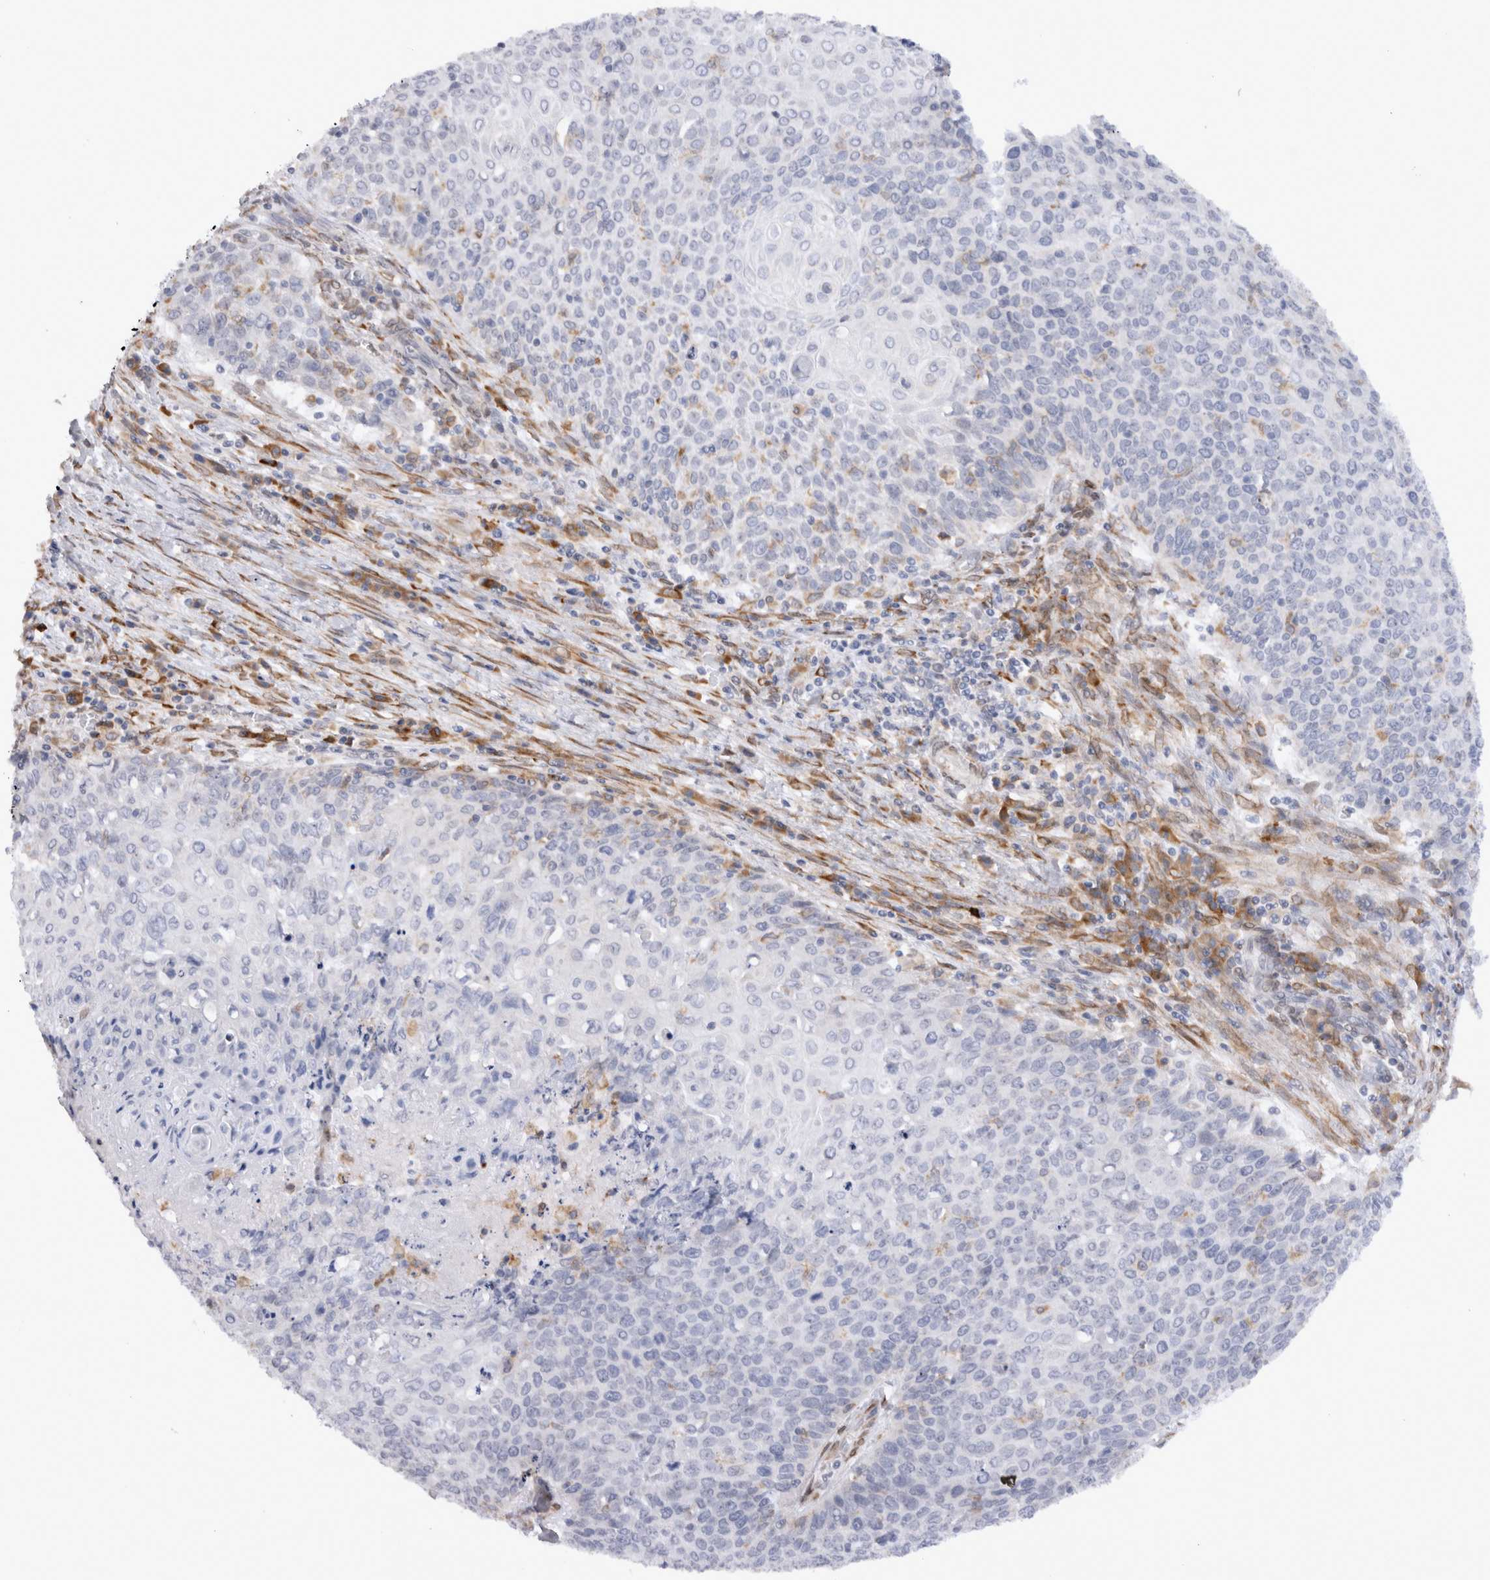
{"staining": {"intensity": "negative", "quantity": "none", "location": "none"}, "tissue": "cervical cancer", "cell_type": "Tumor cells", "image_type": "cancer", "snomed": [{"axis": "morphology", "description": "Squamous cell carcinoma, NOS"}, {"axis": "topography", "description": "Cervix"}], "caption": "The photomicrograph exhibits no significant staining in tumor cells of squamous cell carcinoma (cervical).", "gene": "VCPIP1", "patient": {"sex": "female", "age": 39}}